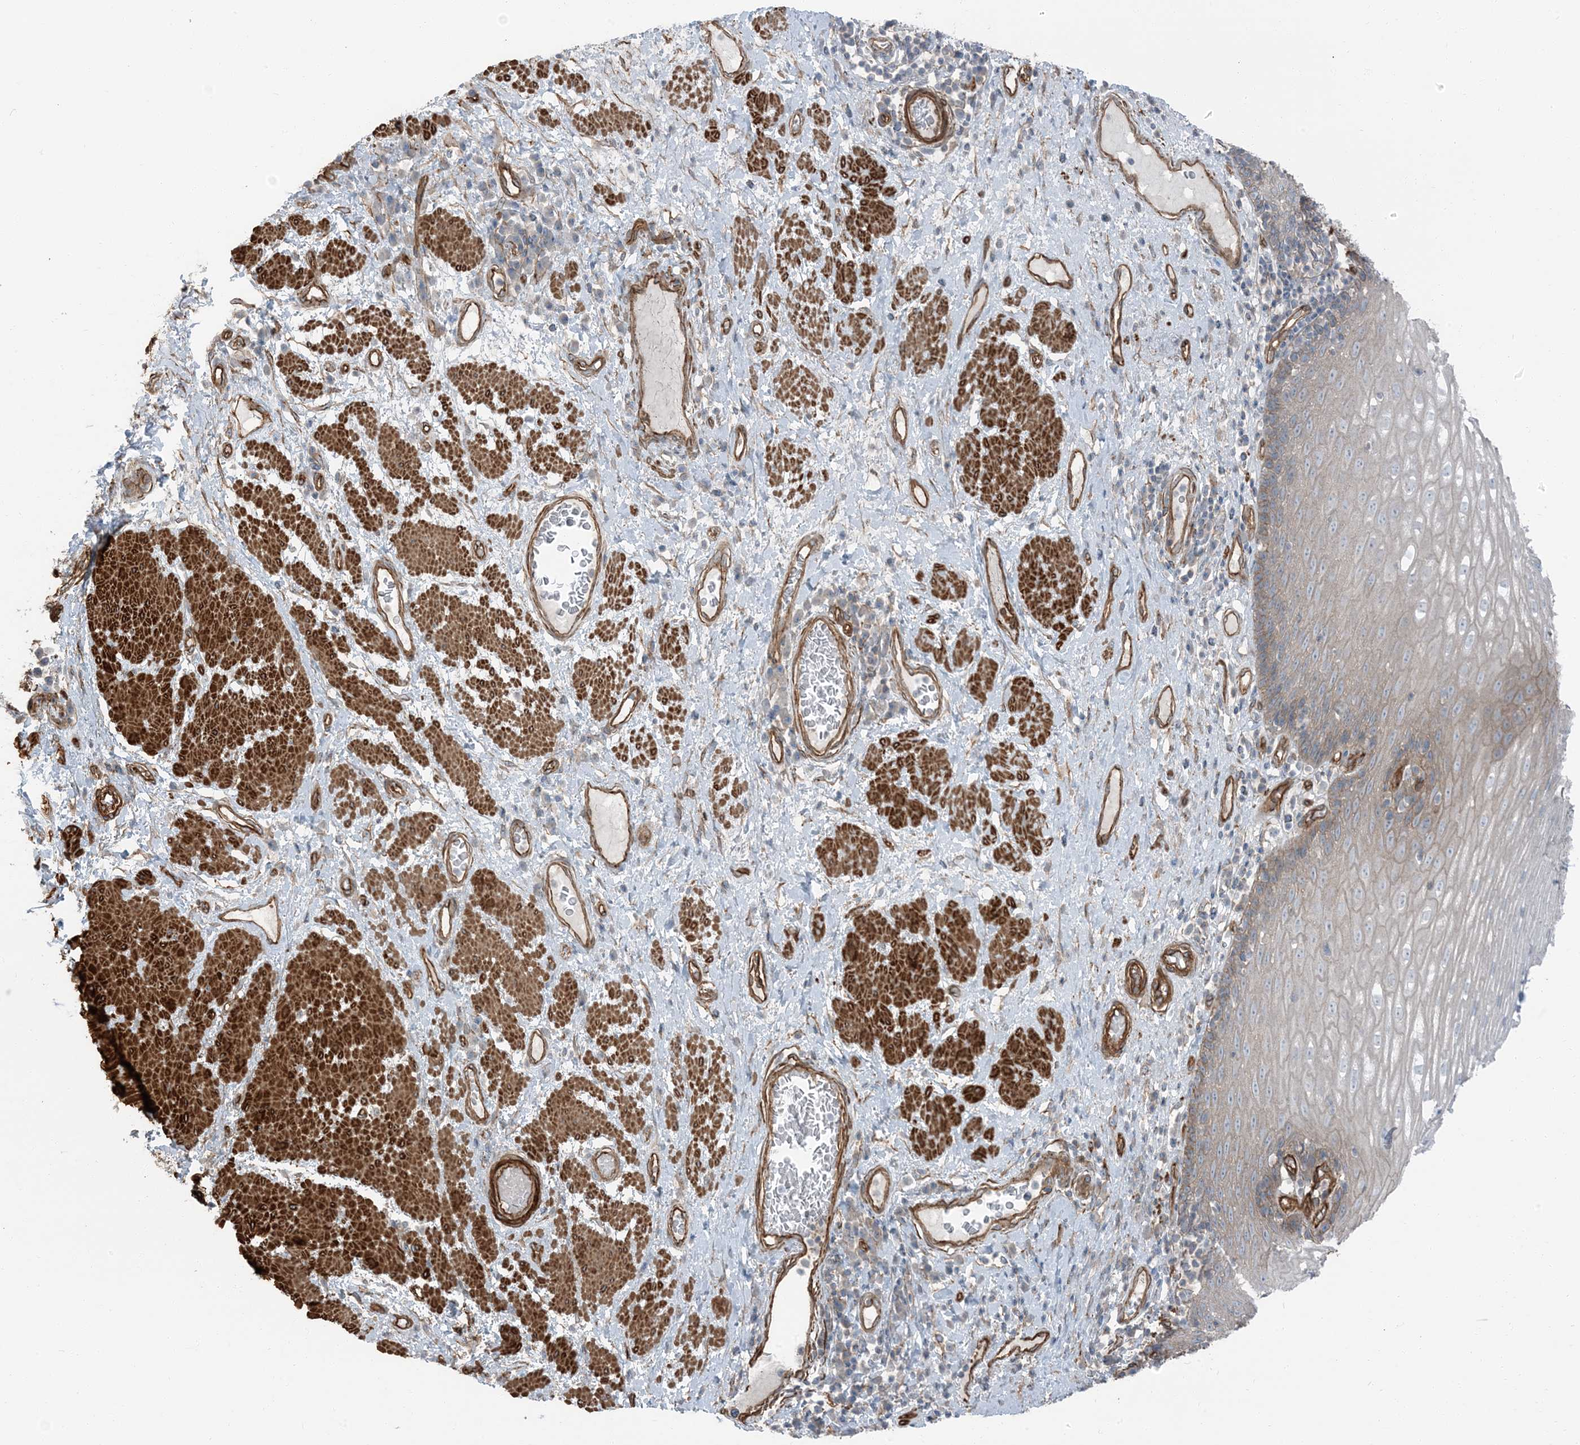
{"staining": {"intensity": "moderate", "quantity": "<25%", "location": "cytoplasmic/membranous"}, "tissue": "esophagus", "cell_type": "Squamous epithelial cells", "image_type": "normal", "snomed": [{"axis": "morphology", "description": "Normal tissue, NOS"}, {"axis": "morphology", "description": "Adenocarcinoma, NOS"}, {"axis": "topography", "description": "Esophagus"}], "caption": "This histopathology image reveals benign esophagus stained with immunohistochemistry to label a protein in brown. The cytoplasmic/membranous of squamous epithelial cells show moderate positivity for the protein. Nuclei are counter-stained blue.", "gene": "ZFP90", "patient": {"sex": "male", "age": 62}}